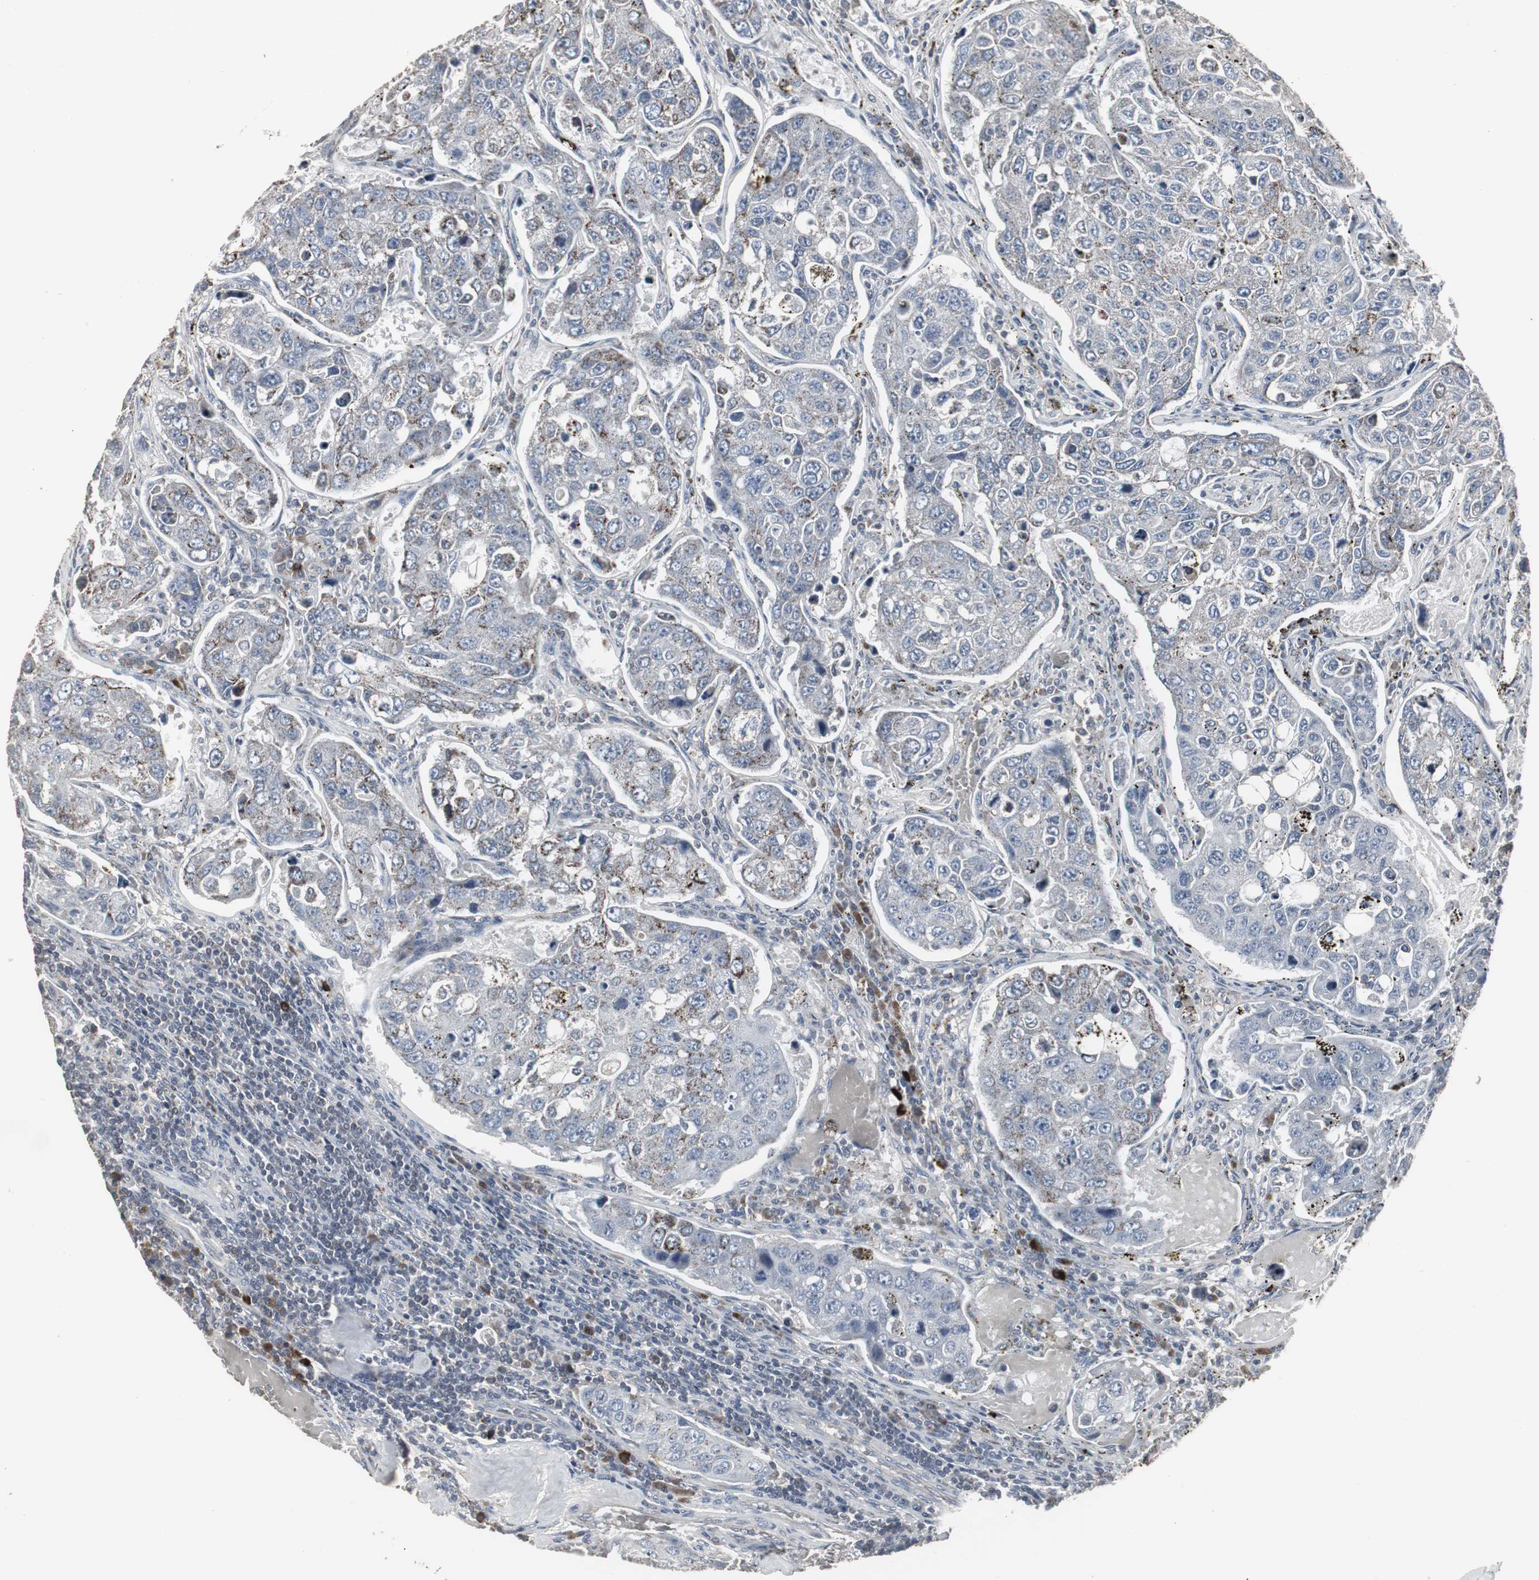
{"staining": {"intensity": "moderate", "quantity": "<25%", "location": "cytoplasmic/membranous"}, "tissue": "urothelial cancer", "cell_type": "Tumor cells", "image_type": "cancer", "snomed": [{"axis": "morphology", "description": "Urothelial carcinoma, High grade"}, {"axis": "topography", "description": "Lymph node"}, {"axis": "topography", "description": "Urinary bladder"}], "caption": "This image reveals immunohistochemistry (IHC) staining of human urothelial carcinoma (high-grade), with low moderate cytoplasmic/membranous staining in about <25% of tumor cells.", "gene": "ACAA1", "patient": {"sex": "male", "age": 51}}